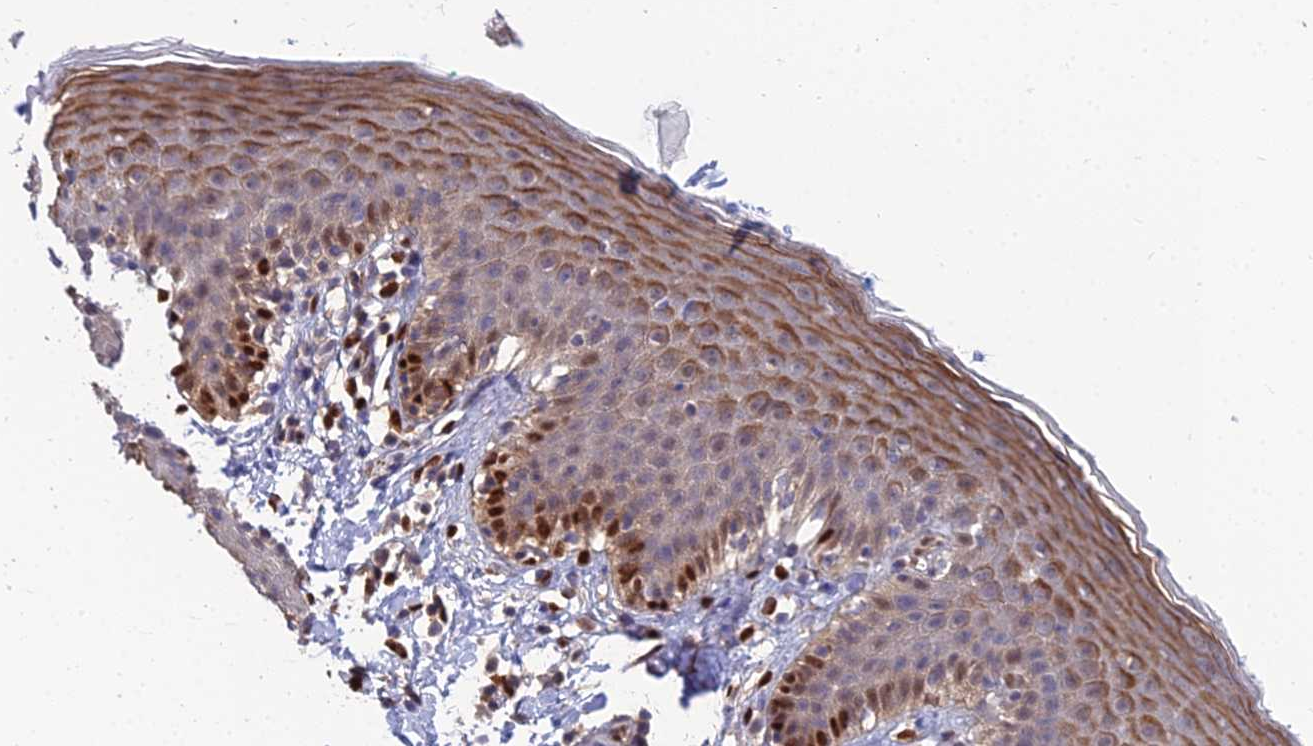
{"staining": {"intensity": "moderate", "quantity": "<25%", "location": "cytoplasmic/membranous"}, "tissue": "skin", "cell_type": "Epidermal cells", "image_type": "normal", "snomed": [{"axis": "morphology", "description": "Normal tissue, NOS"}, {"axis": "topography", "description": "Vulva"}], "caption": "A low amount of moderate cytoplasmic/membranous positivity is appreciated in approximately <25% of epidermal cells in unremarkable skin.", "gene": "DNPEP", "patient": {"sex": "female", "age": 66}}